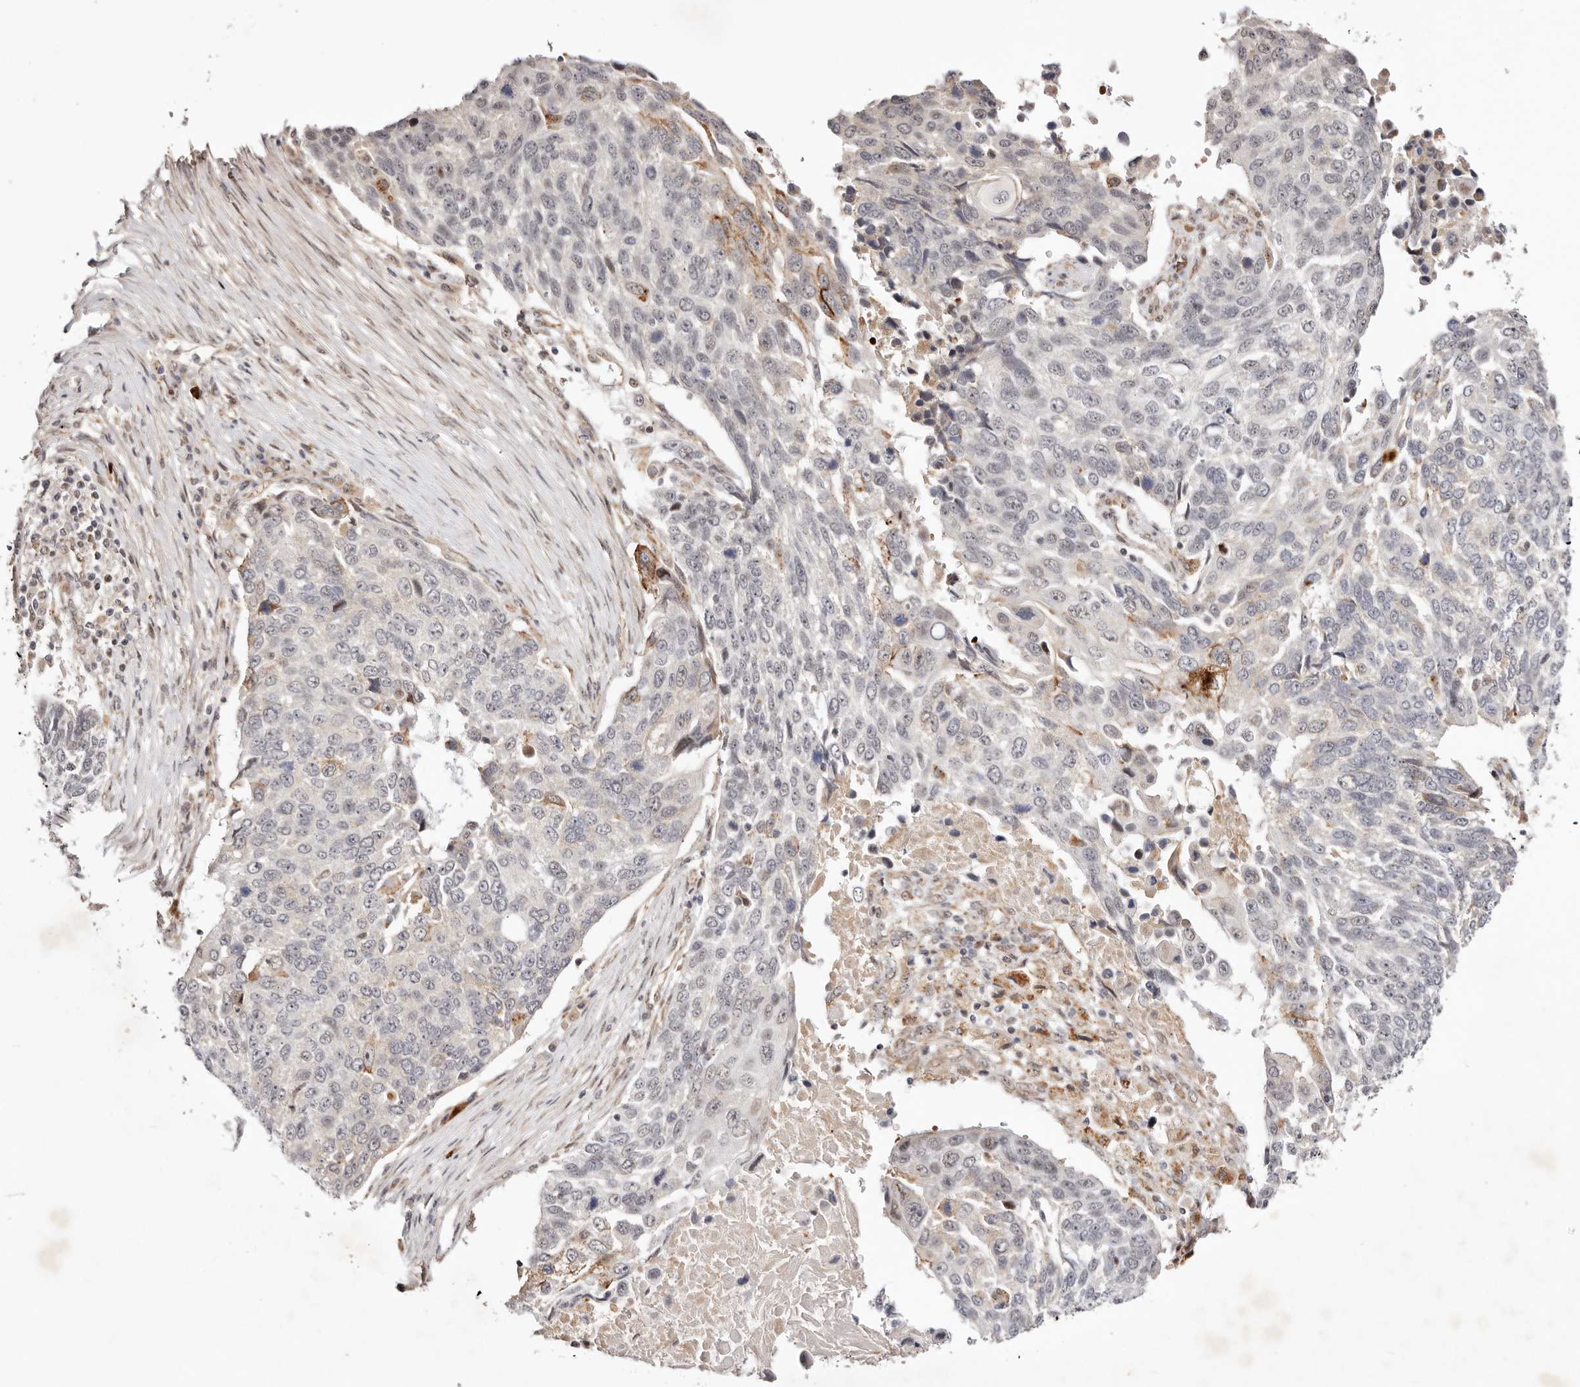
{"staining": {"intensity": "weak", "quantity": "25%-75%", "location": "cytoplasmic/membranous,nuclear"}, "tissue": "lung cancer", "cell_type": "Tumor cells", "image_type": "cancer", "snomed": [{"axis": "morphology", "description": "Squamous cell carcinoma, NOS"}, {"axis": "topography", "description": "Lung"}], "caption": "Weak cytoplasmic/membranous and nuclear protein staining is identified in approximately 25%-75% of tumor cells in lung cancer (squamous cell carcinoma). (DAB (3,3'-diaminobenzidine) = brown stain, brightfield microscopy at high magnification).", "gene": "WRN", "patient": {"sex": "male", "age": 66}}